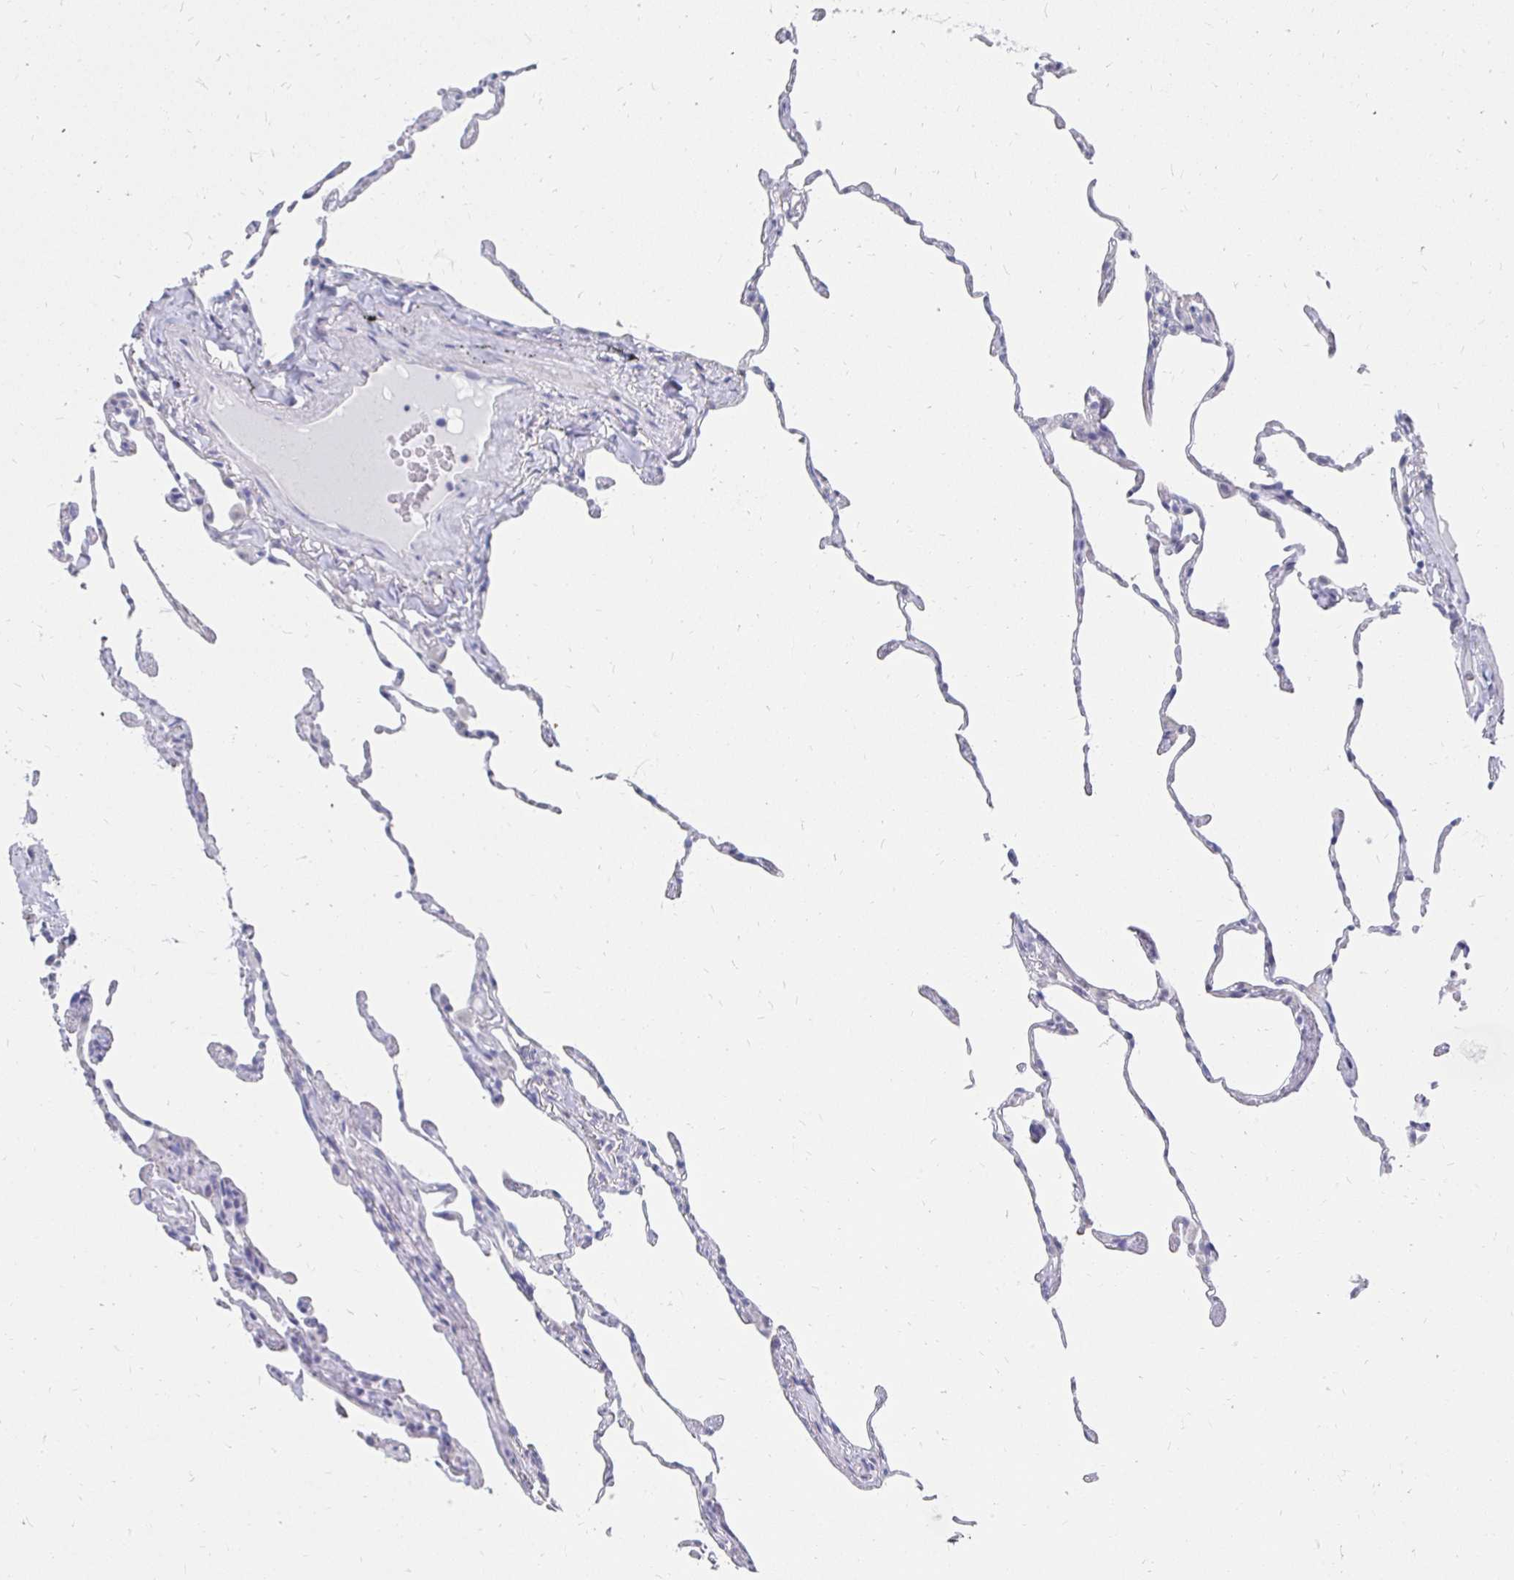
{"staining": {"intensity": "negative", "quantity": "none", "location": "none"}, "tissue": "lung", "cell_type": "Alveolar cells", "image_type": "normal", "snomed": [{"axis": "morphology", "description": "Normal tissue, NOS"}, {"axis": "topography", "description": "Lung"}], "caption": "A high-resolution photomicrograph shows IHC staining of benign lung, which reveals no significant positivity in alveolar cells.", "gene": "SYCP3", "patient": {"sex": "female", "age": 57}}